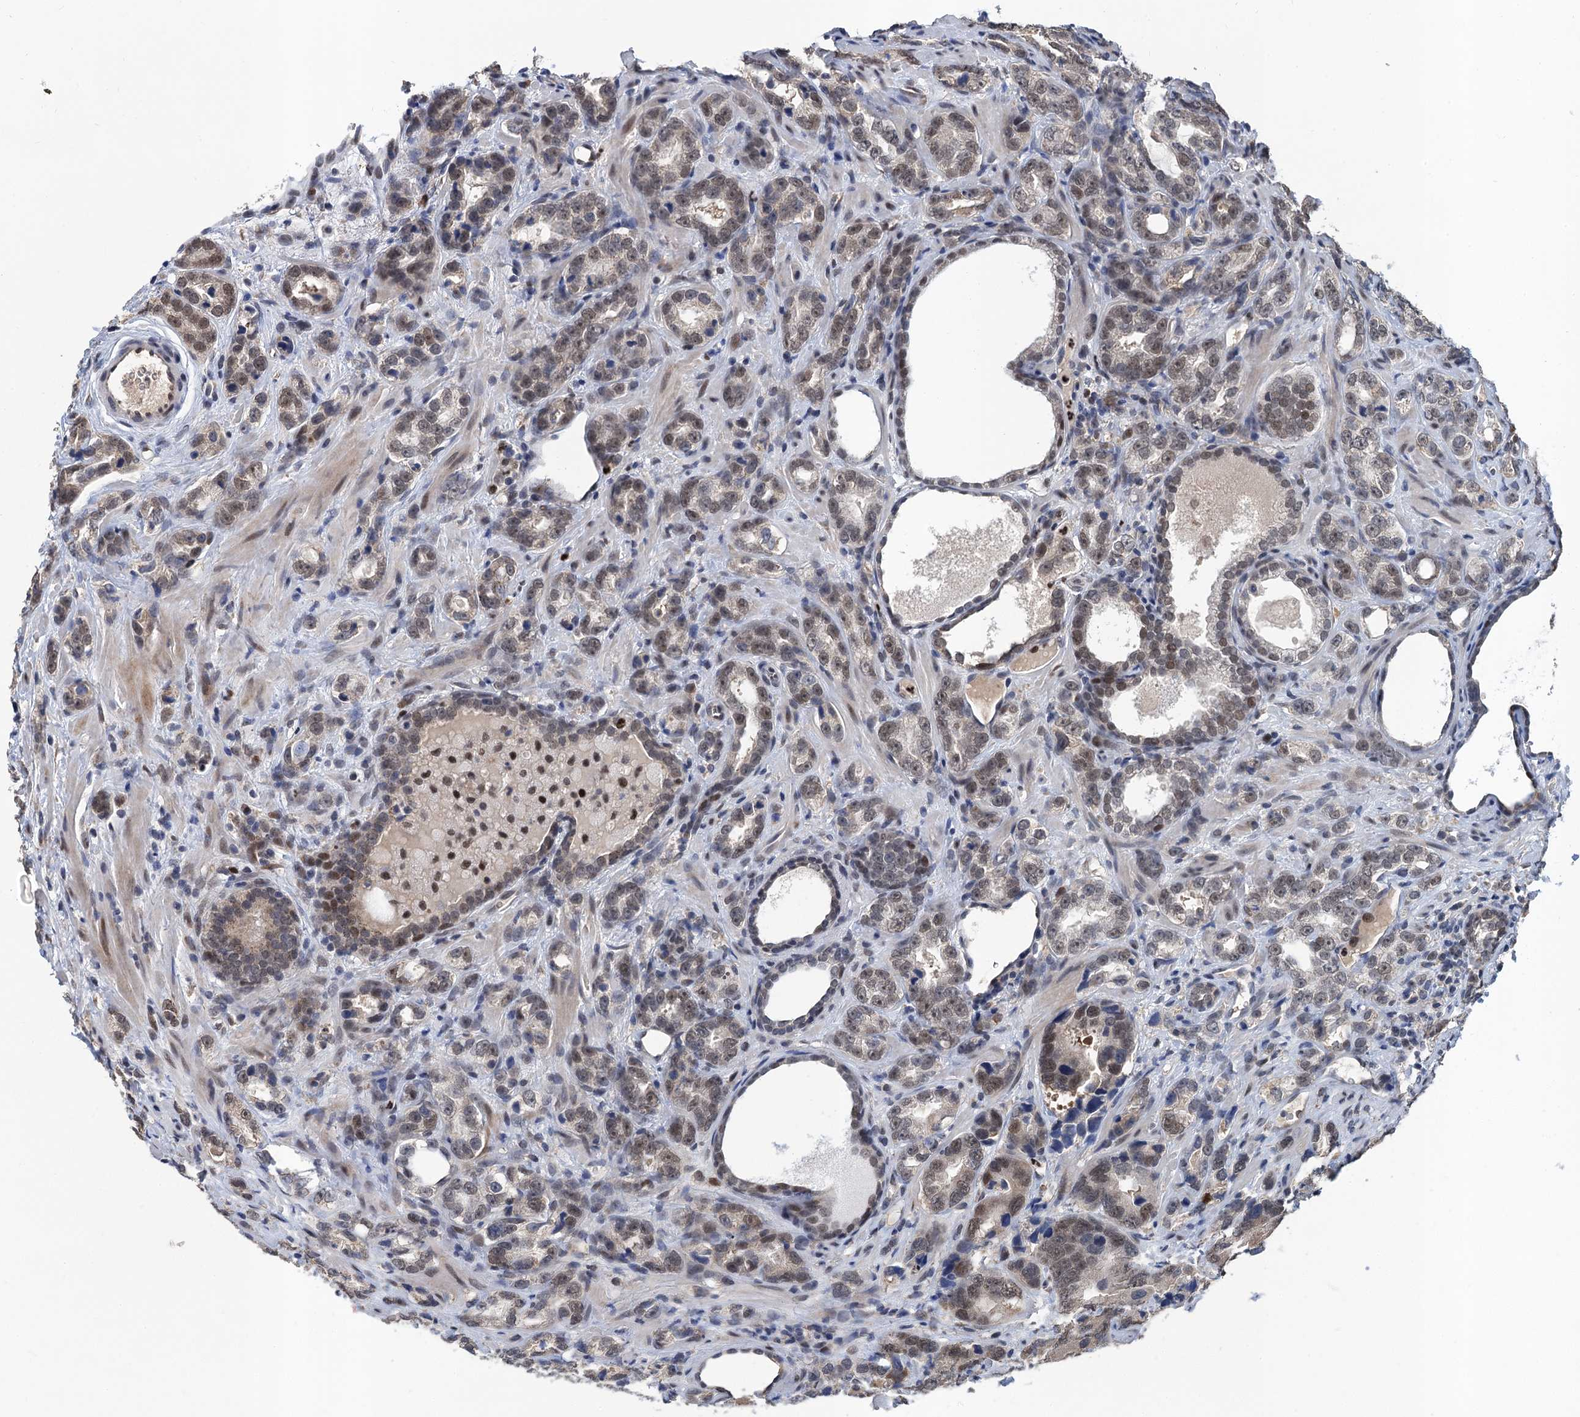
{"staining": {"intensity": "weak", "quantity": ">75%", "location": "nuclear"}, "tissue": "prostate cancer", "cell_type": "Tumor cells", "image_type": "cancer", "snomed": [{"axis": "morphology", "description": "Adenocarcinoma, High grade"}, {"axis": "topography", "description": "Prostate"}], "caption": "A micrograph of human prostate cancer stained for a protein shows weak nuclear brown staining in tumor cells.", "gene": "TSEN34", "patient": {"sex": "male", "age": 62}}